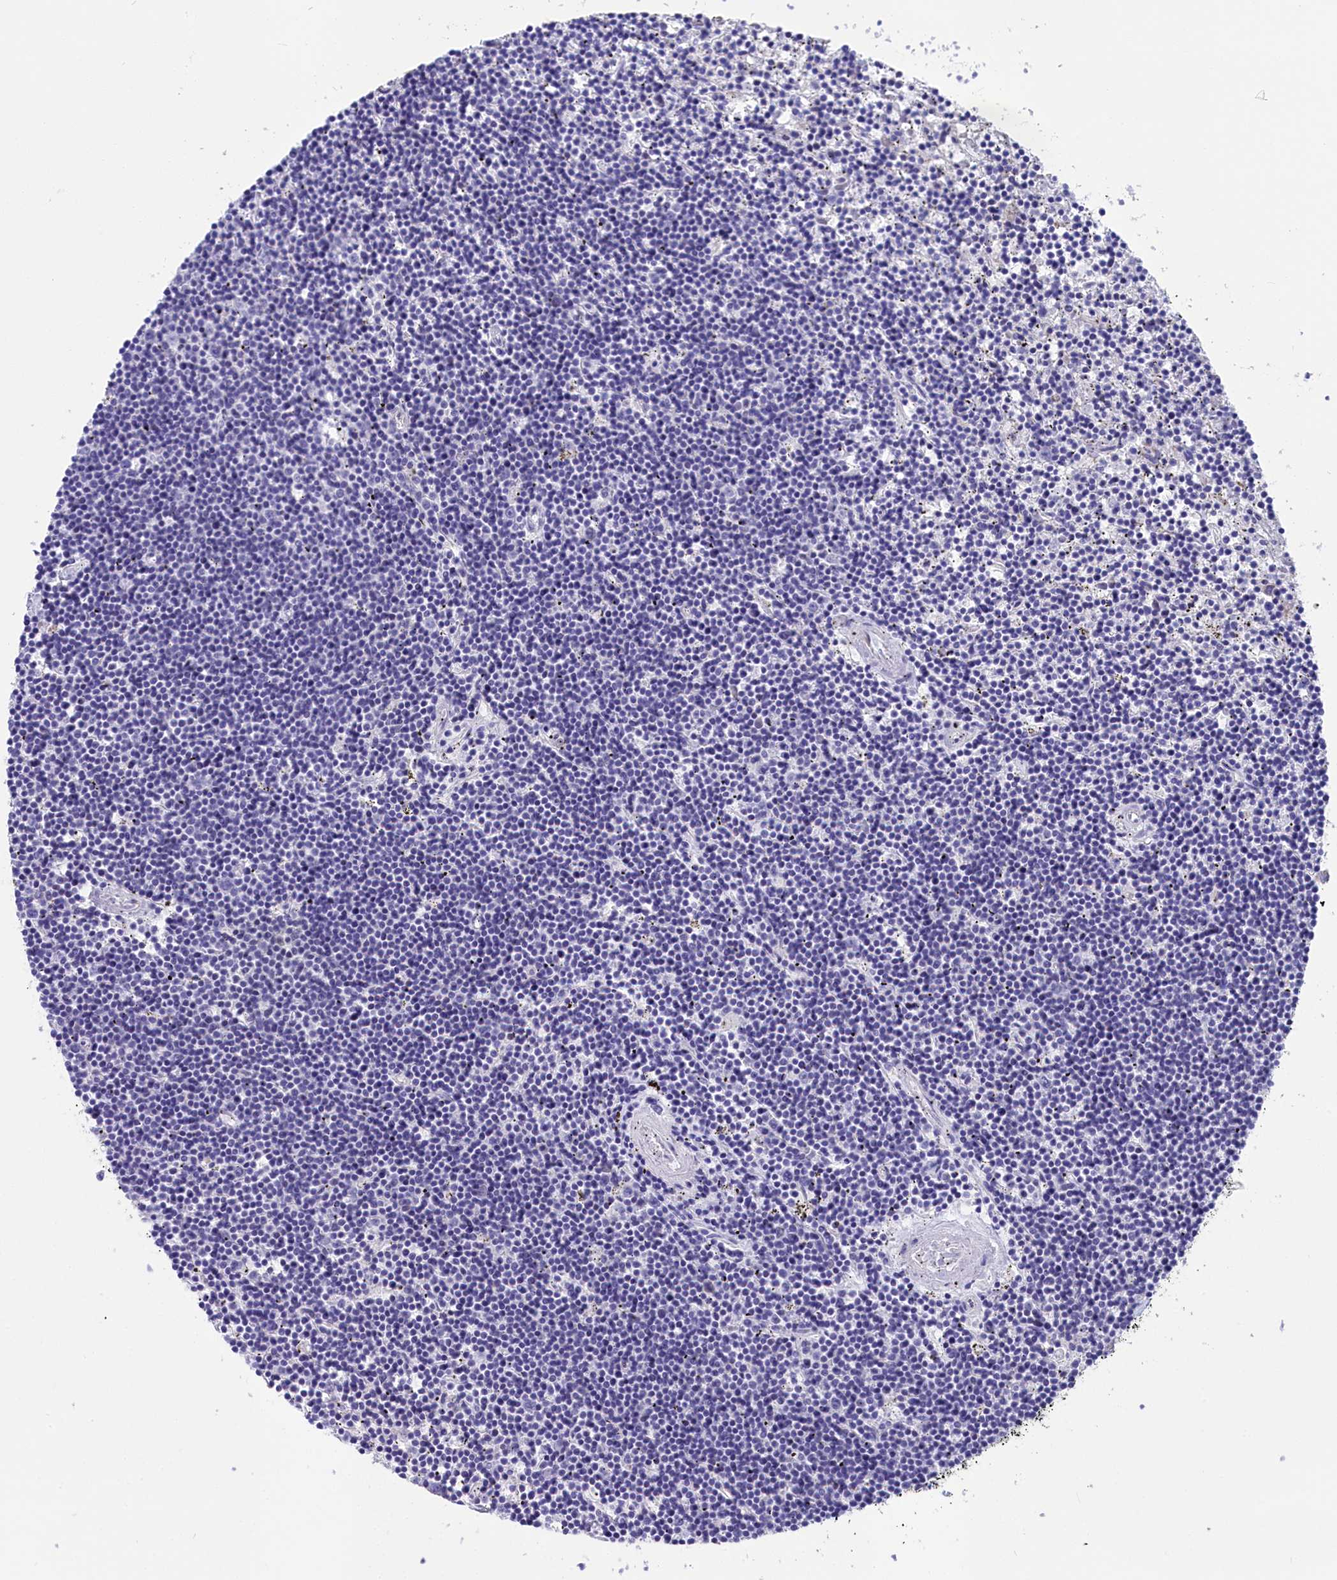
{"staining": {"intensity": "negative", "quantity": "none", "location": "none"}, "tissue": "lymphoma", "cell_type": "Tumor cells", "image_type": "cancer", "snomed": [{"axis": "morphology", "description": "Malignant lymphoma, non-Hodgkin's type, Low grade"}, {"axis": "topography", "description": "Spleen"}], "caption": "An IHC image of malignant lymphoma, non-Hodgkin's type (low-grade) is shown. There is no staining in tumor cells of malignant lymphoma, non-Hodgkin's type (low-grade).", "gene": "PRDM12", "patient": {"sex": "male", "age": 76}}